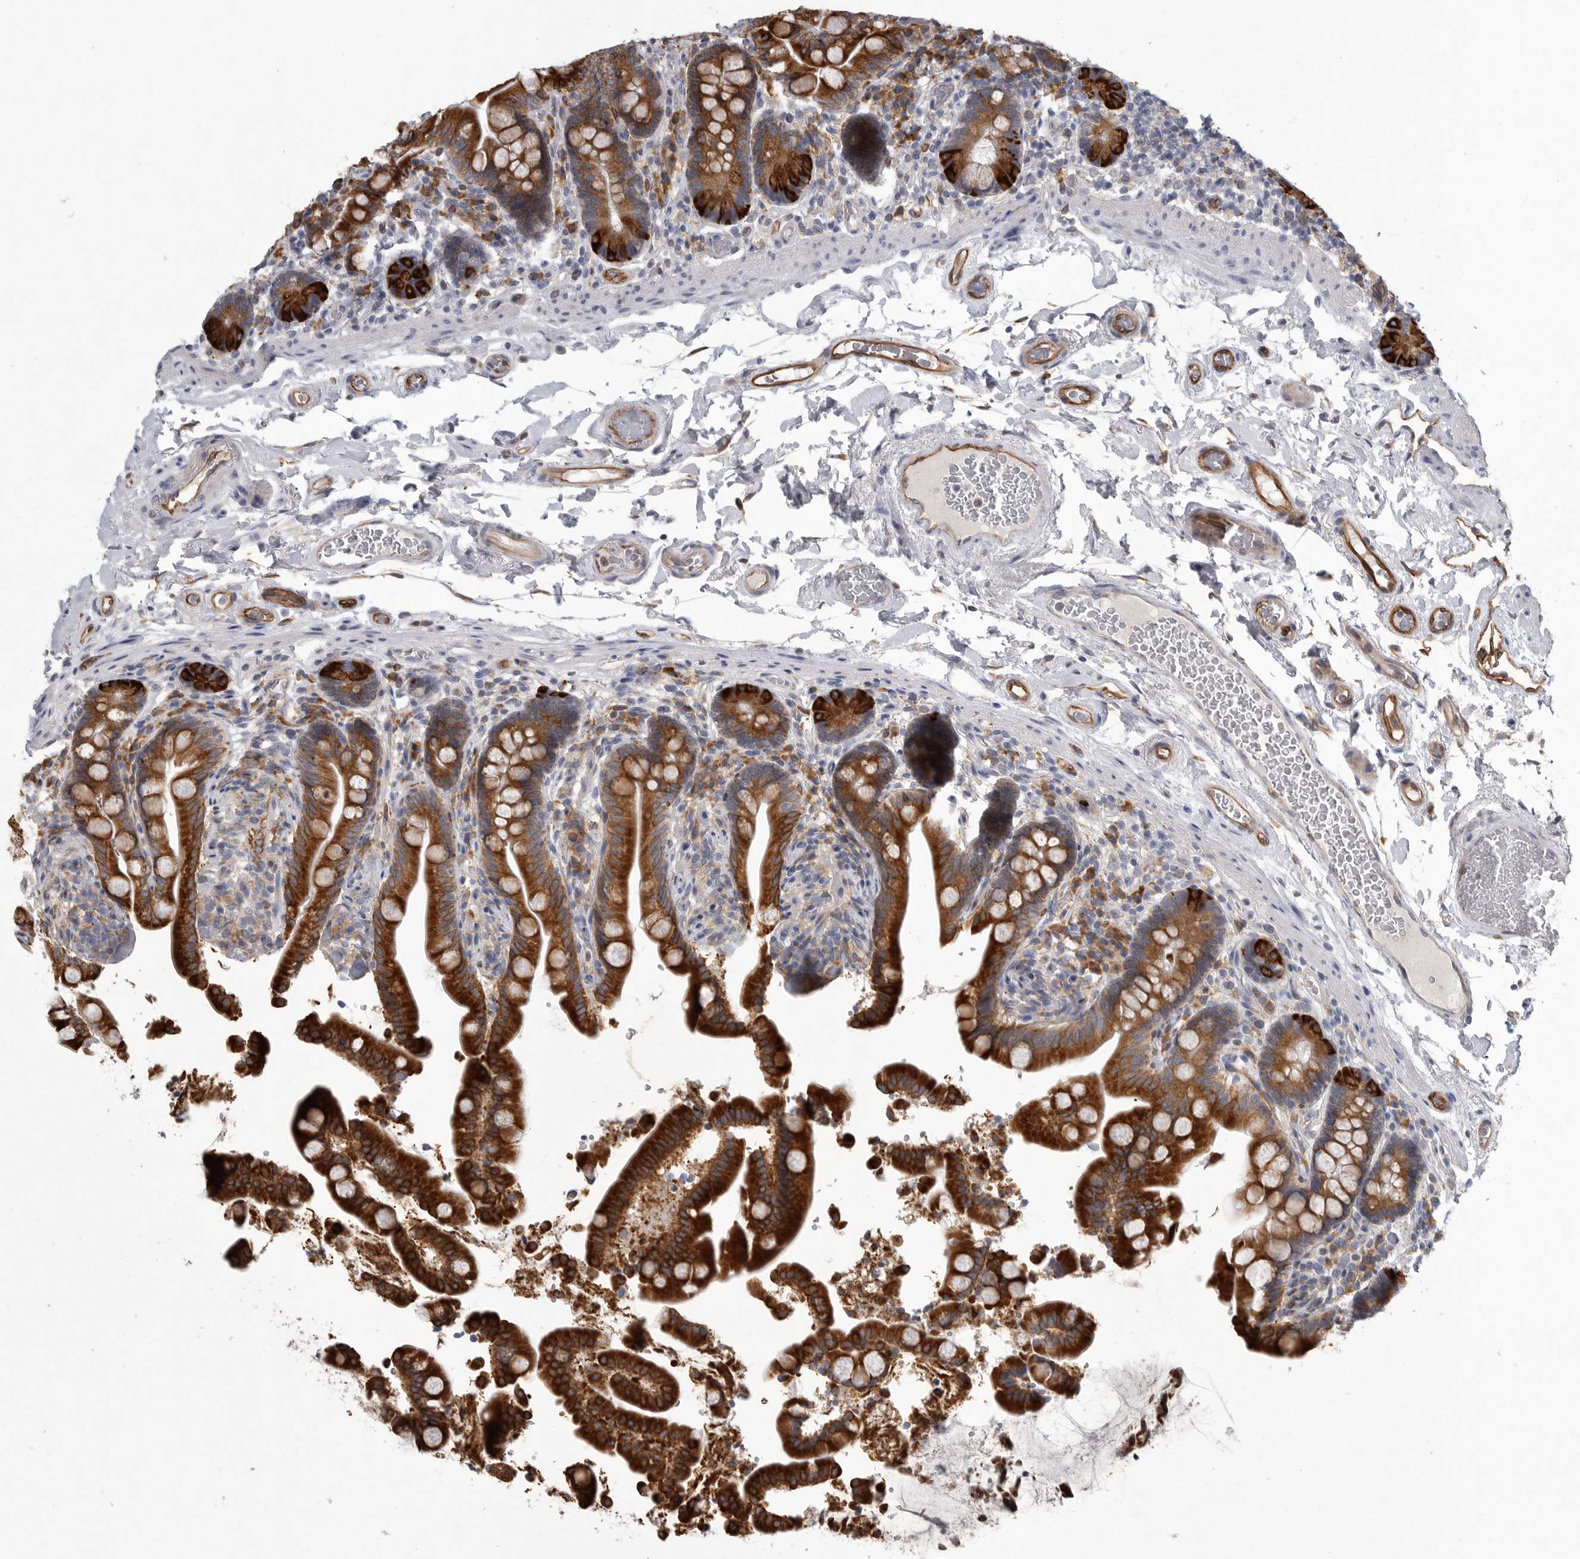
{"staining": {"intensity": "strong", "quantity": ">75%", "location": "cytoplasmic/membranous"}, "tissue": "colon", "cell_type": "Endothelial cells", "image_type": "normal", "snomed": [{"axis": "morphology", "description": "Normal tissue, NOS"}, {"axis": "topography", "description": "Smooth muscle"}, {"axis": "topography", "description": "Colon"}], "caption": "IHC image of normal human colon stained for a protein (brown), which reveals high levels of strong cytoplasmic/membranous expression in approximately >75% of endothelial cells.", "gene": "MINPP1", "patient": {"sex": "male", "age": 73}}